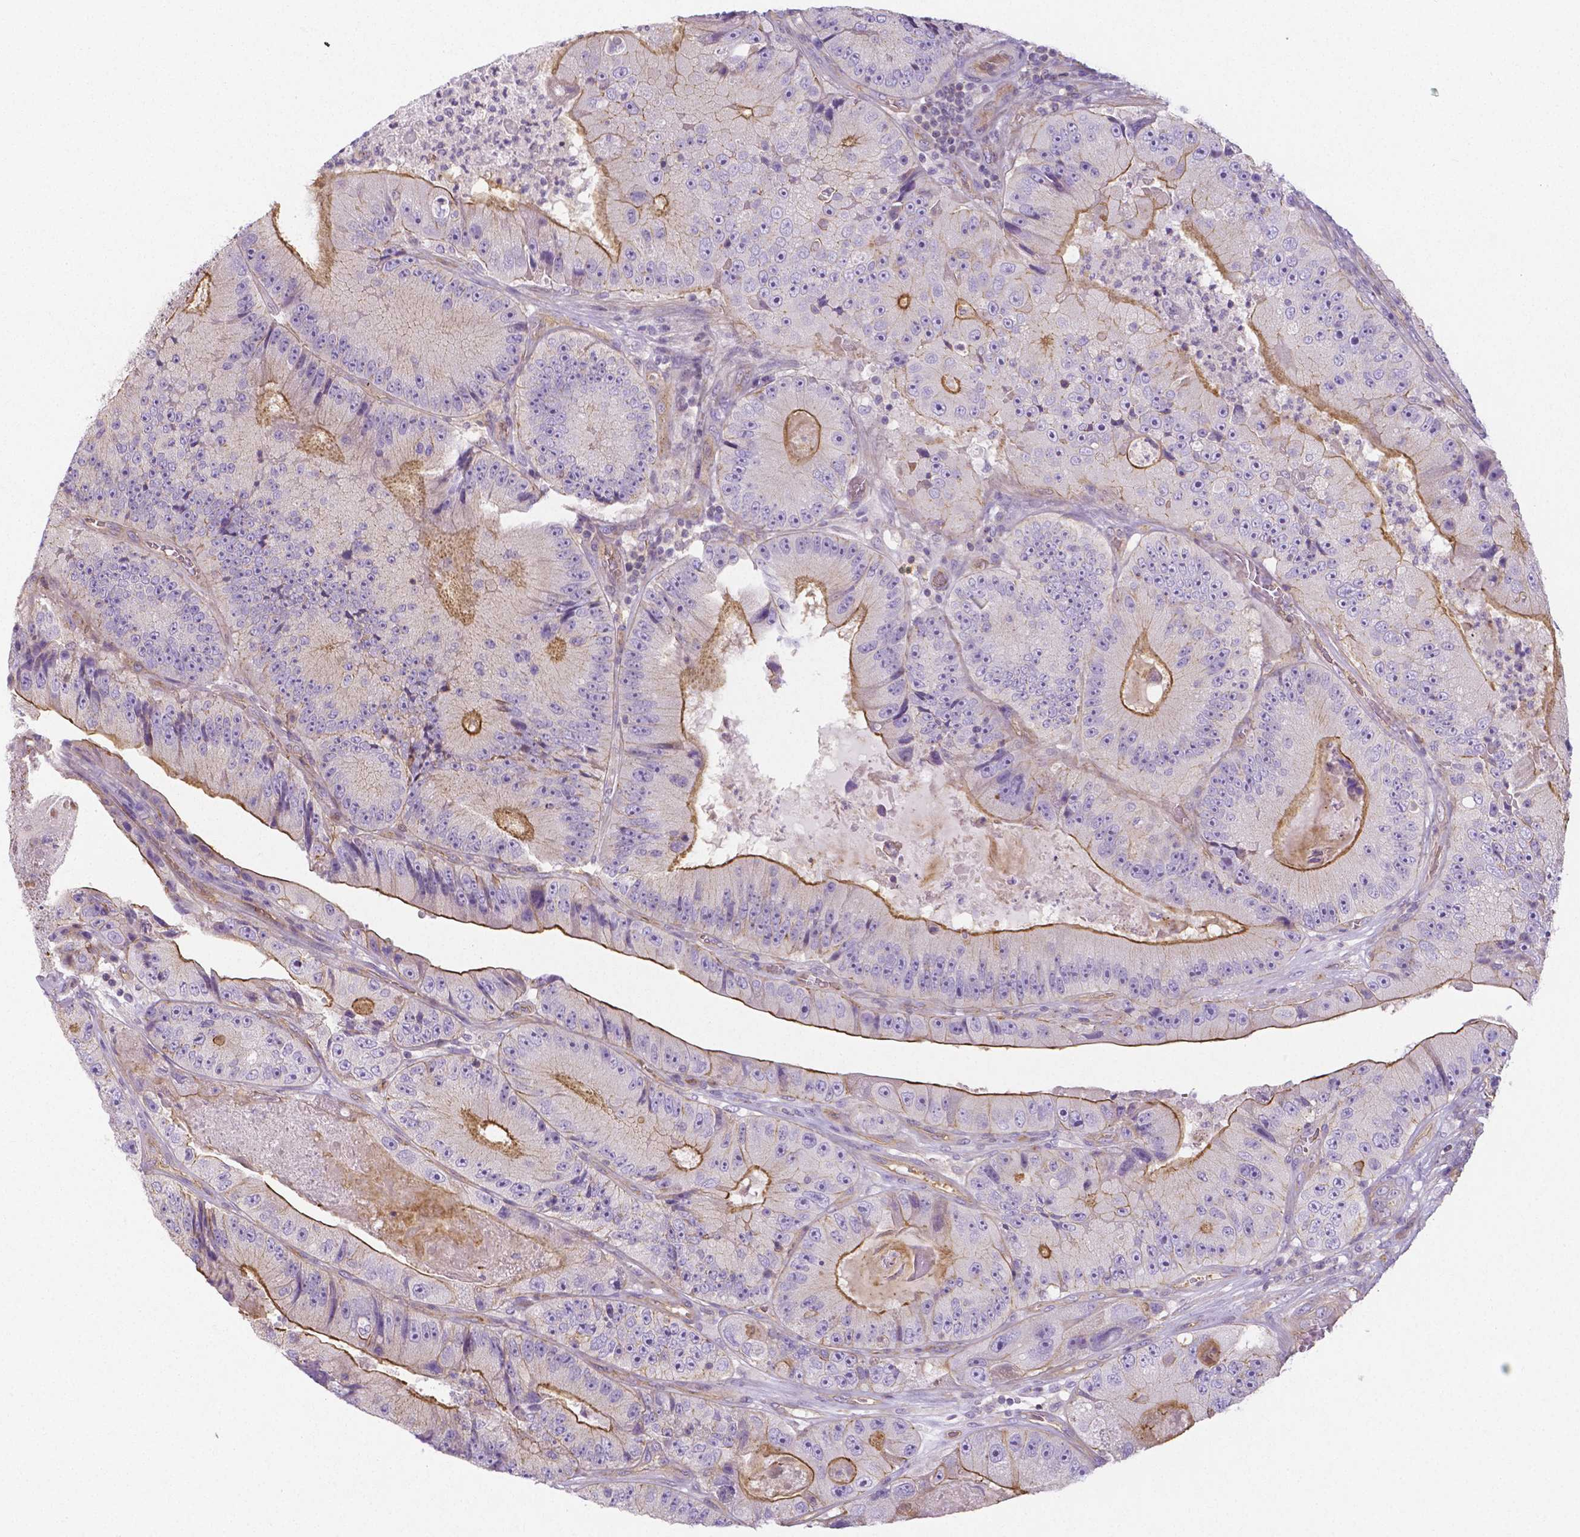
{"staining": {"intensity": "strong", "quantity": "<25%", "location": "cytoplasmic/membranous"}, "tissue": "colorectal cancer", "cell_type": "Tumor cells", "image_type": "cancer", "snomed": [{"axis": "morphology", "description": "Adenocarcinoma, NOS"}, {"axis": "topography", "description": "Colon"}], "caption": "Colorectal adenocarcinoma was stained to show a protein in brown. There is medium levels of strong cytoplasmic/membranous positivity in about <25% of tumor cells.", "gene": "CRMP1", "patient": {"sex": "female", "age": 86}}